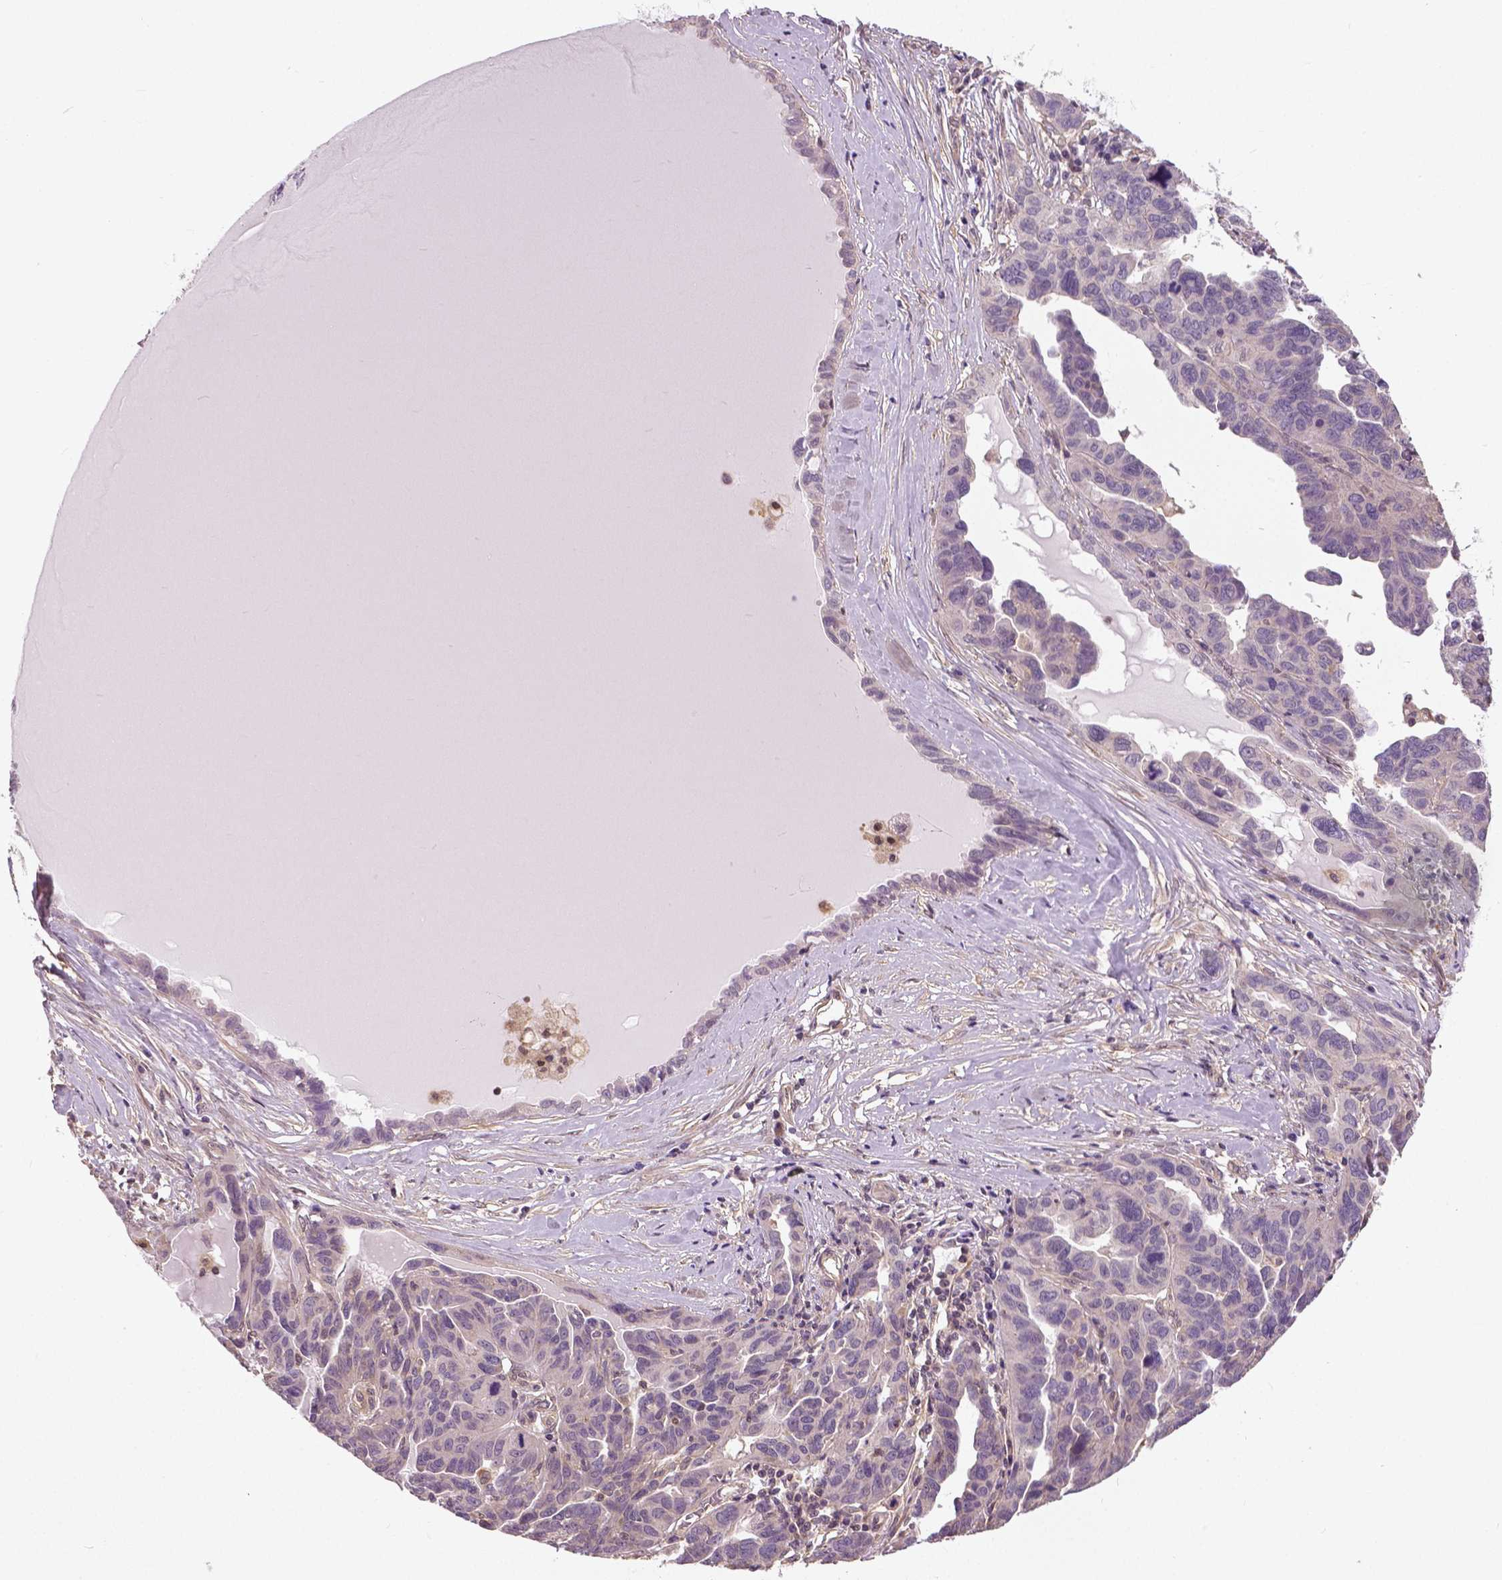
{"staining": {"intensity": "negative", "quantity": "none", "location": "none"}, "tissue": "ovarian cancer", "cell_type": "Tumor cells", "image_type": "cancer", "snomed": [{"axis": "morphology", "description": "Cystadenocarcinoma, serous, NOS"}, {"axis": "topography", "description": "Ovary"}], "caption": "The photomicrograph shows no significant staining in tumor cells of ovarian cancer.", "gene": "ANXA13", "patient": {"sex": "female", "age": 64}}